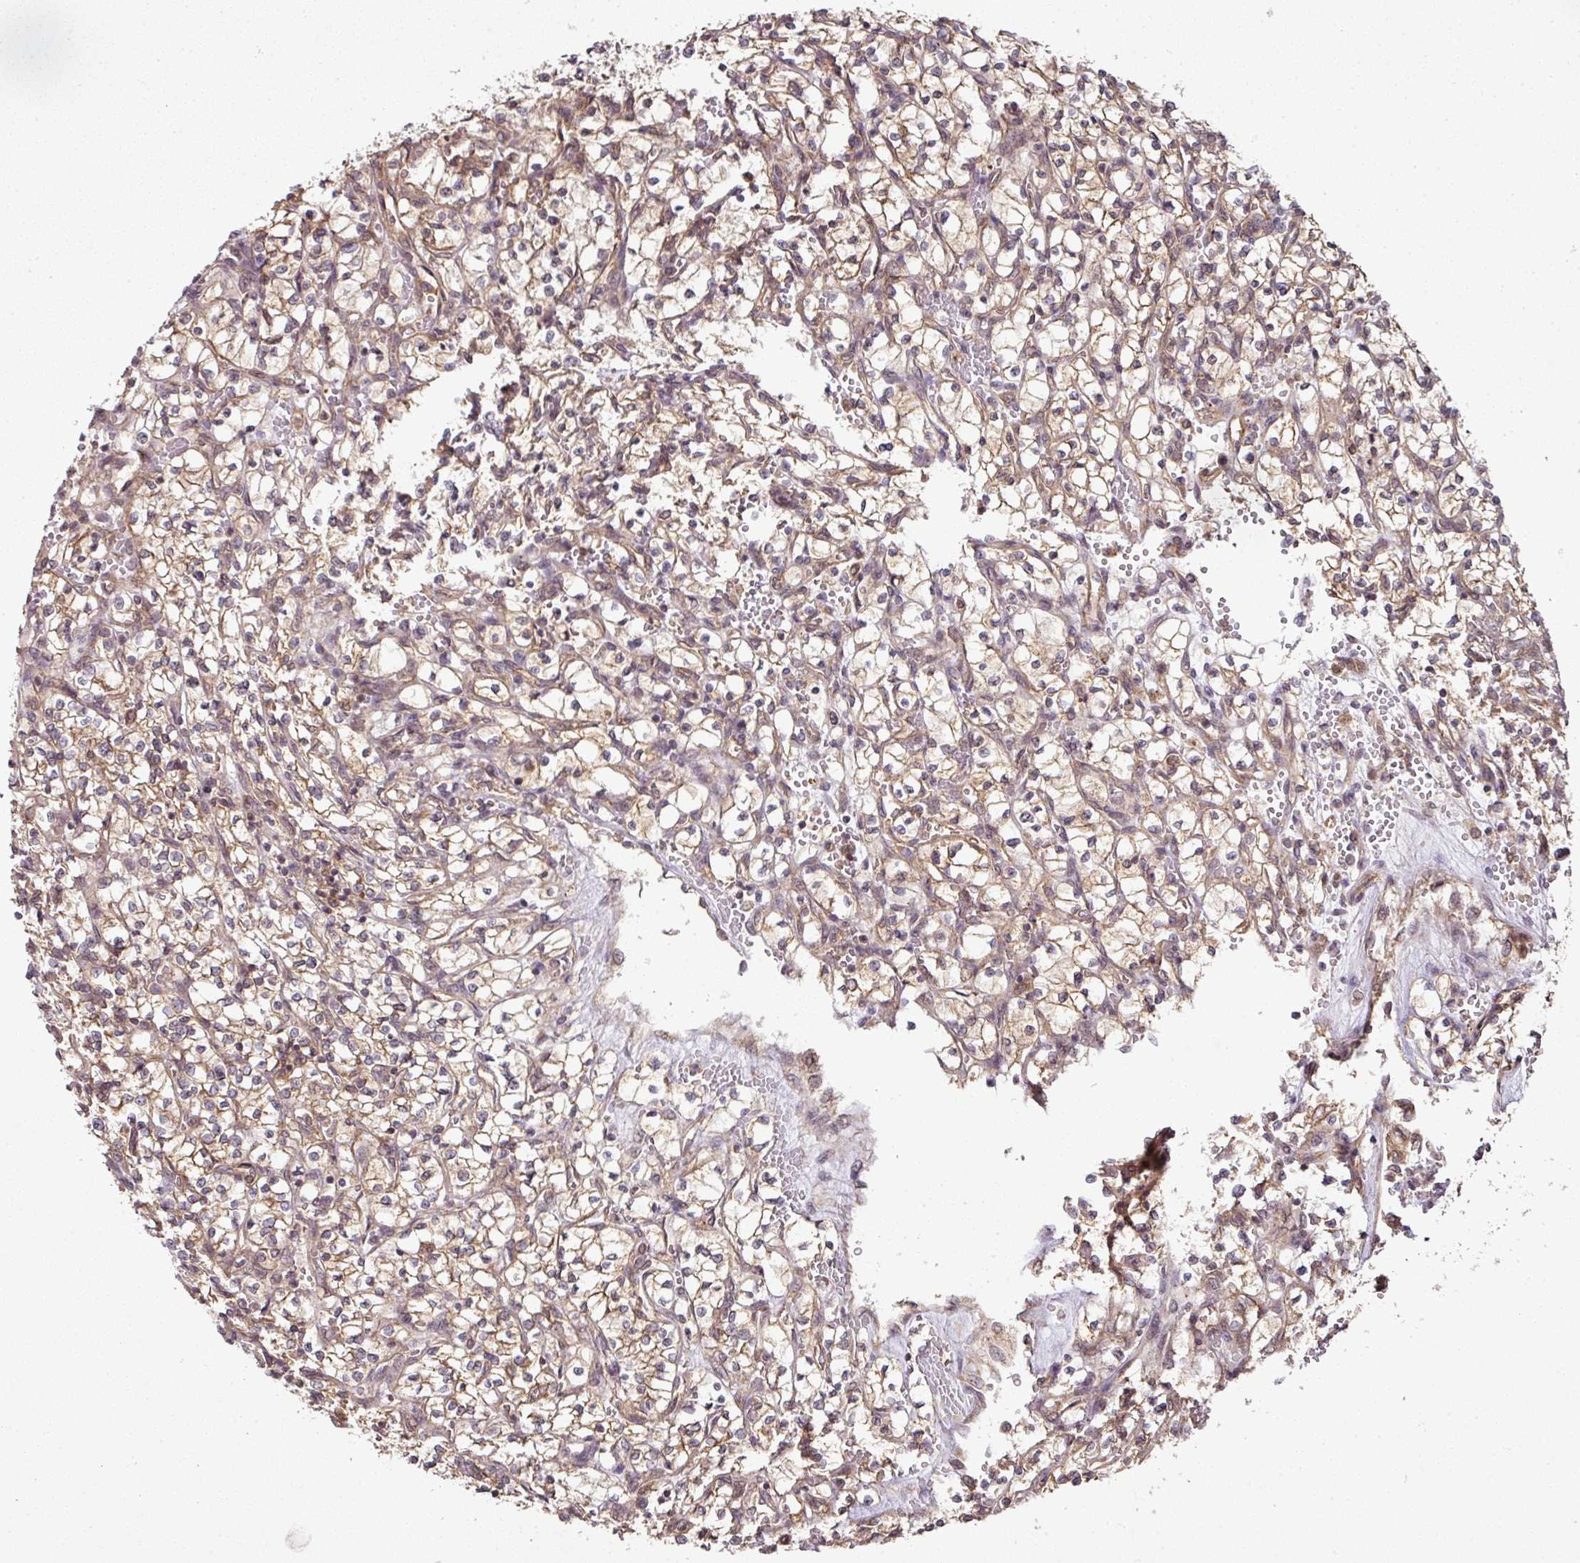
{"staining": {"intensity": "moderate", "quantity": ">75%", "location": "cytoplasmic/membranous"}, "tissue": "renal cancer", "cell_type": "Tumor cells", "image_type": "cancer", "snomed": [{"axis": "morphology", "description": "Adenocarcinoma, NOS"}, {"axis": "topography", "description": "Kidney"}], "caption": "Protein analysis of renal cancer (adenocarcinoma) tissue displays moderate cytoplasmic/membranous positivity in approximately >75% of tumor cells. Immunohistochemistry stains the protein of interest in brown and the nuclei are stained blue.", "gene": "ANKRD18A", "patient": {"sex": "female", "age": 64}}